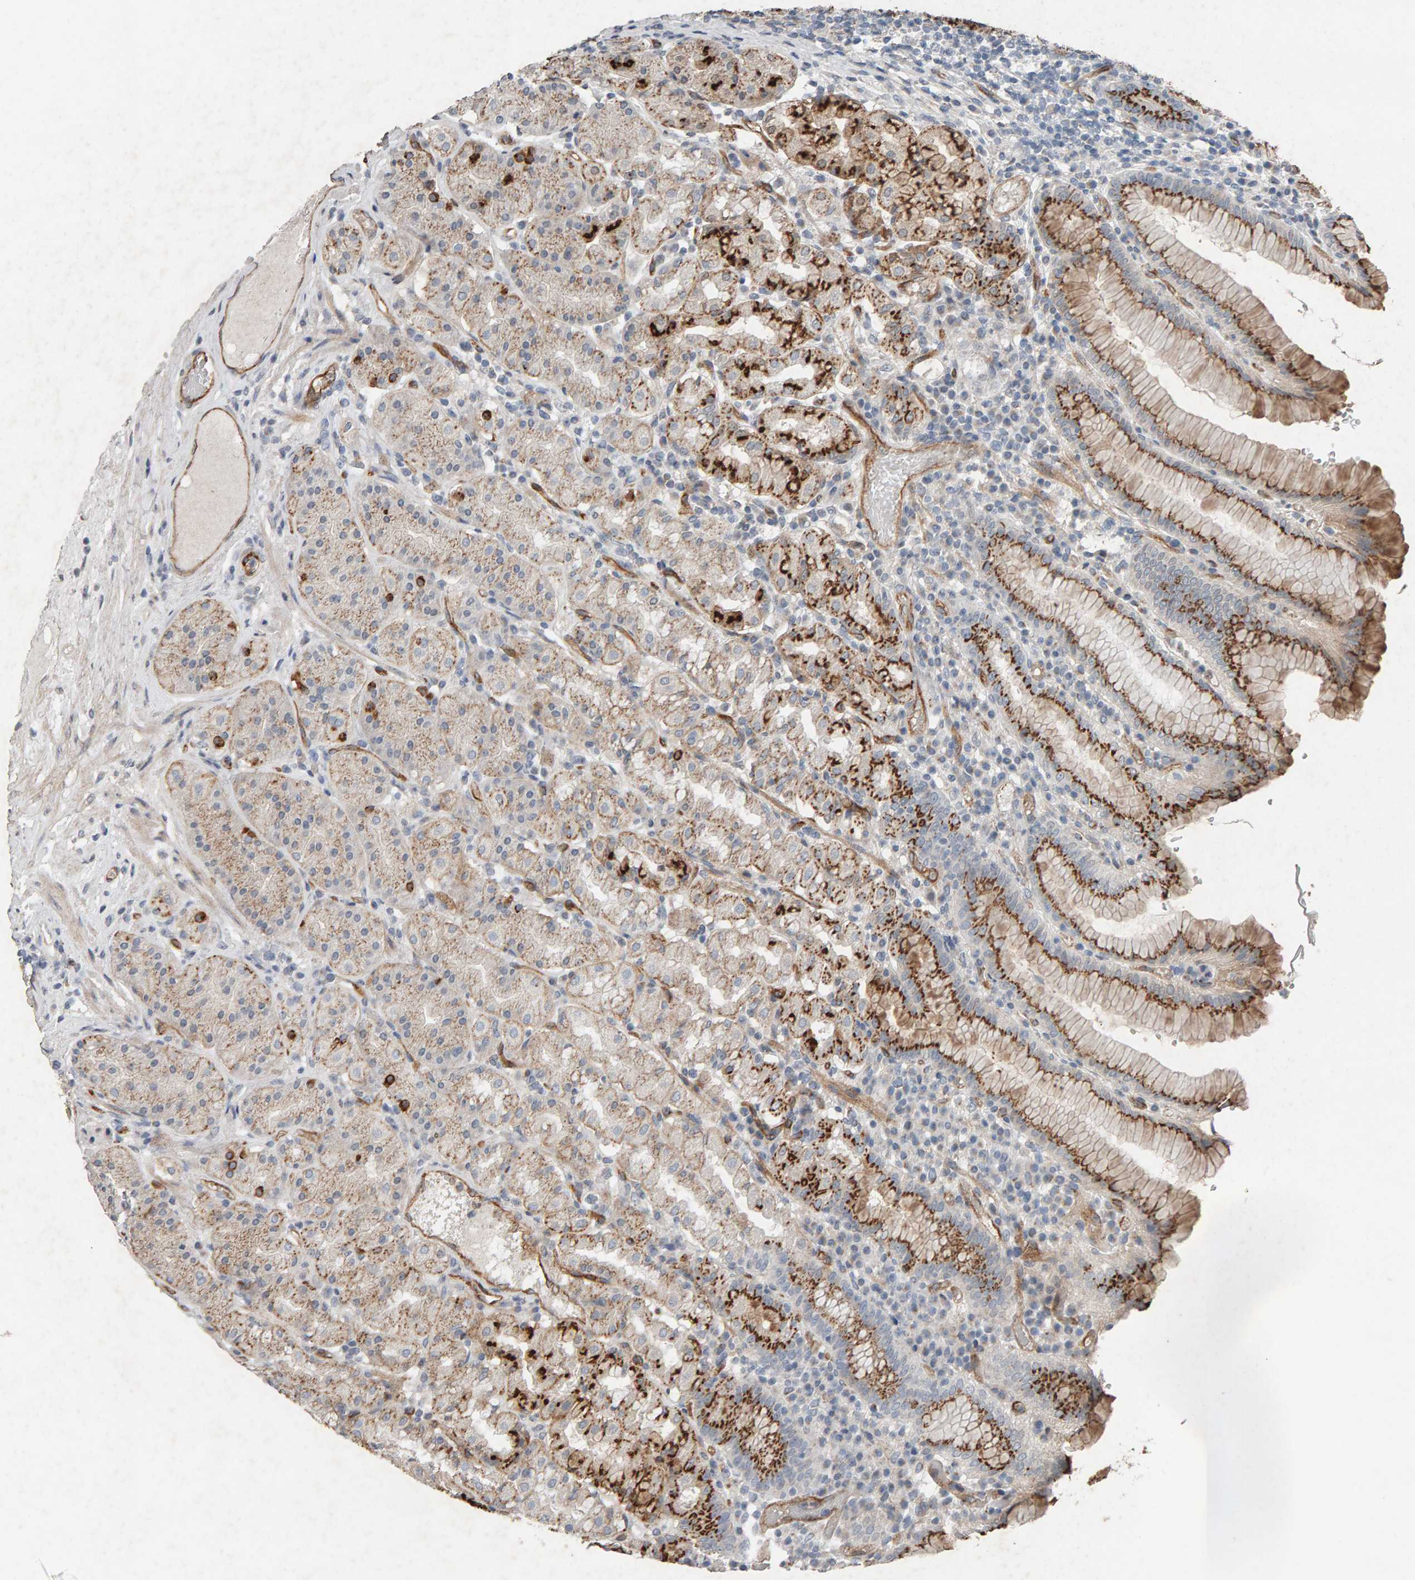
{"staining": {"intensity": "strong", "quantity": "25%-75%", "location": "cytoplasmic/membranous"}, "tissue": "stomach", "cell_type": "Glandular cells", "image_type": "normal", "snomed": [{"axis": "morphology", "description": "Normal tissue, NOS"}, {"axis": "topography", "description": "Stomach"}, {"axis": "topography", "description": "Stomach, lower"}], "caption": "Immunohistochemistry (IHC) image of normal stomach: human stomach stained using immunohistochemistry (IHC) exhibits high levels of strong protein expression localized specifically in the cytoplasmic/membranous of glandular cells, appearing as a cytoplasmic/membranous brown color.", "gene": "PTPRM", "patient": {"sex": "female", "age": 56}}